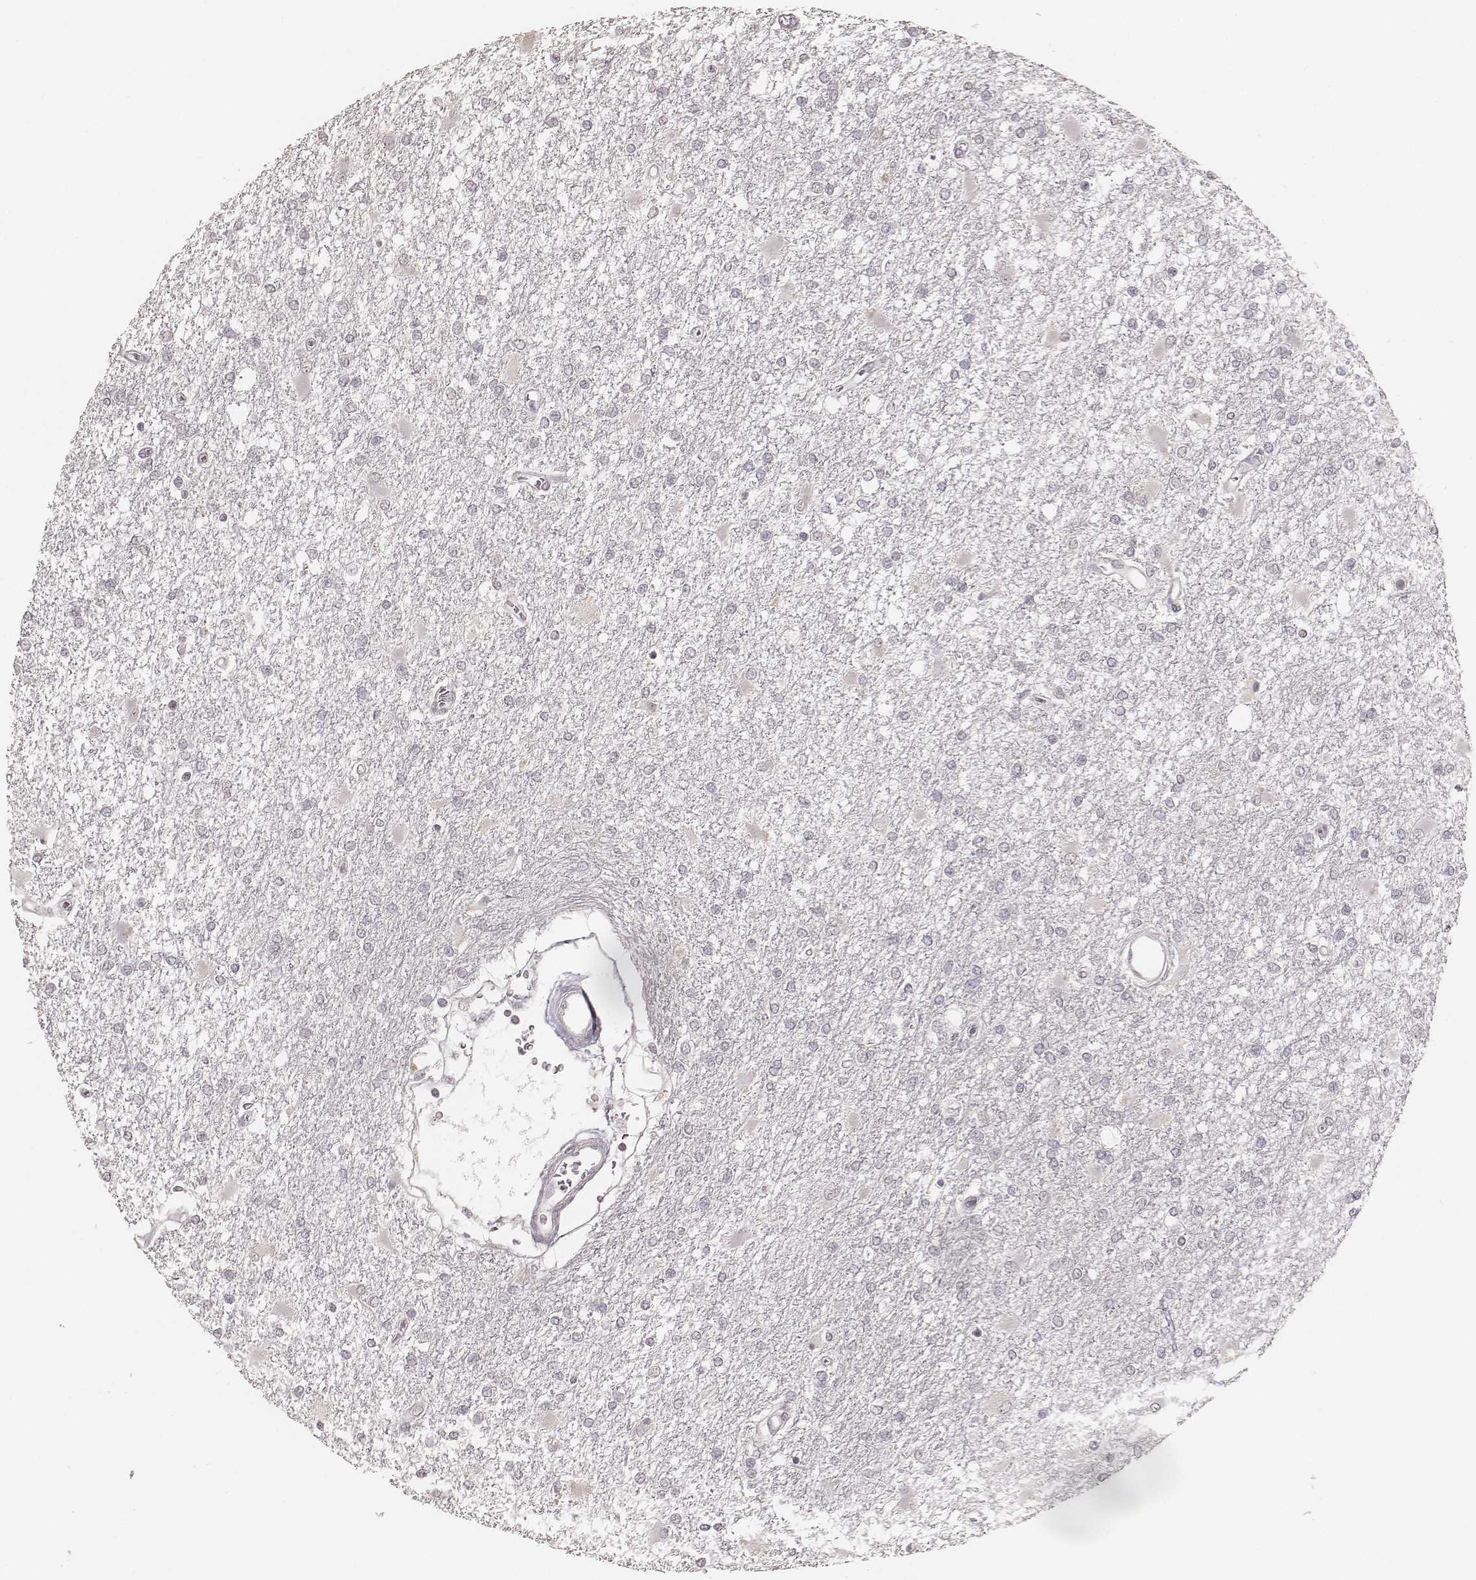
{"staining": {"intensity": "negative", "quantity": "none", "location": "none"}, "tissue": "glioma", "cell_type": "Tumor cells", "image_type": "cancer", "snomed": [{"axis": "morphology", "description": "Glioma, malignant, High grade"}, {"axis": "topography", "description": "Cerebral cortex"}], "caption": "Immunohistochemistry (IHC) image of neoplastic tissue: human high-grade glioma (malignant) stained with DAB (3,3'-diaminobenzidine) demonstrates no significant protein staining in tumor cells. Nuclei are stained in blue.", "gene": "LY6K", "patient": {"sex": "male", "age": 79}}